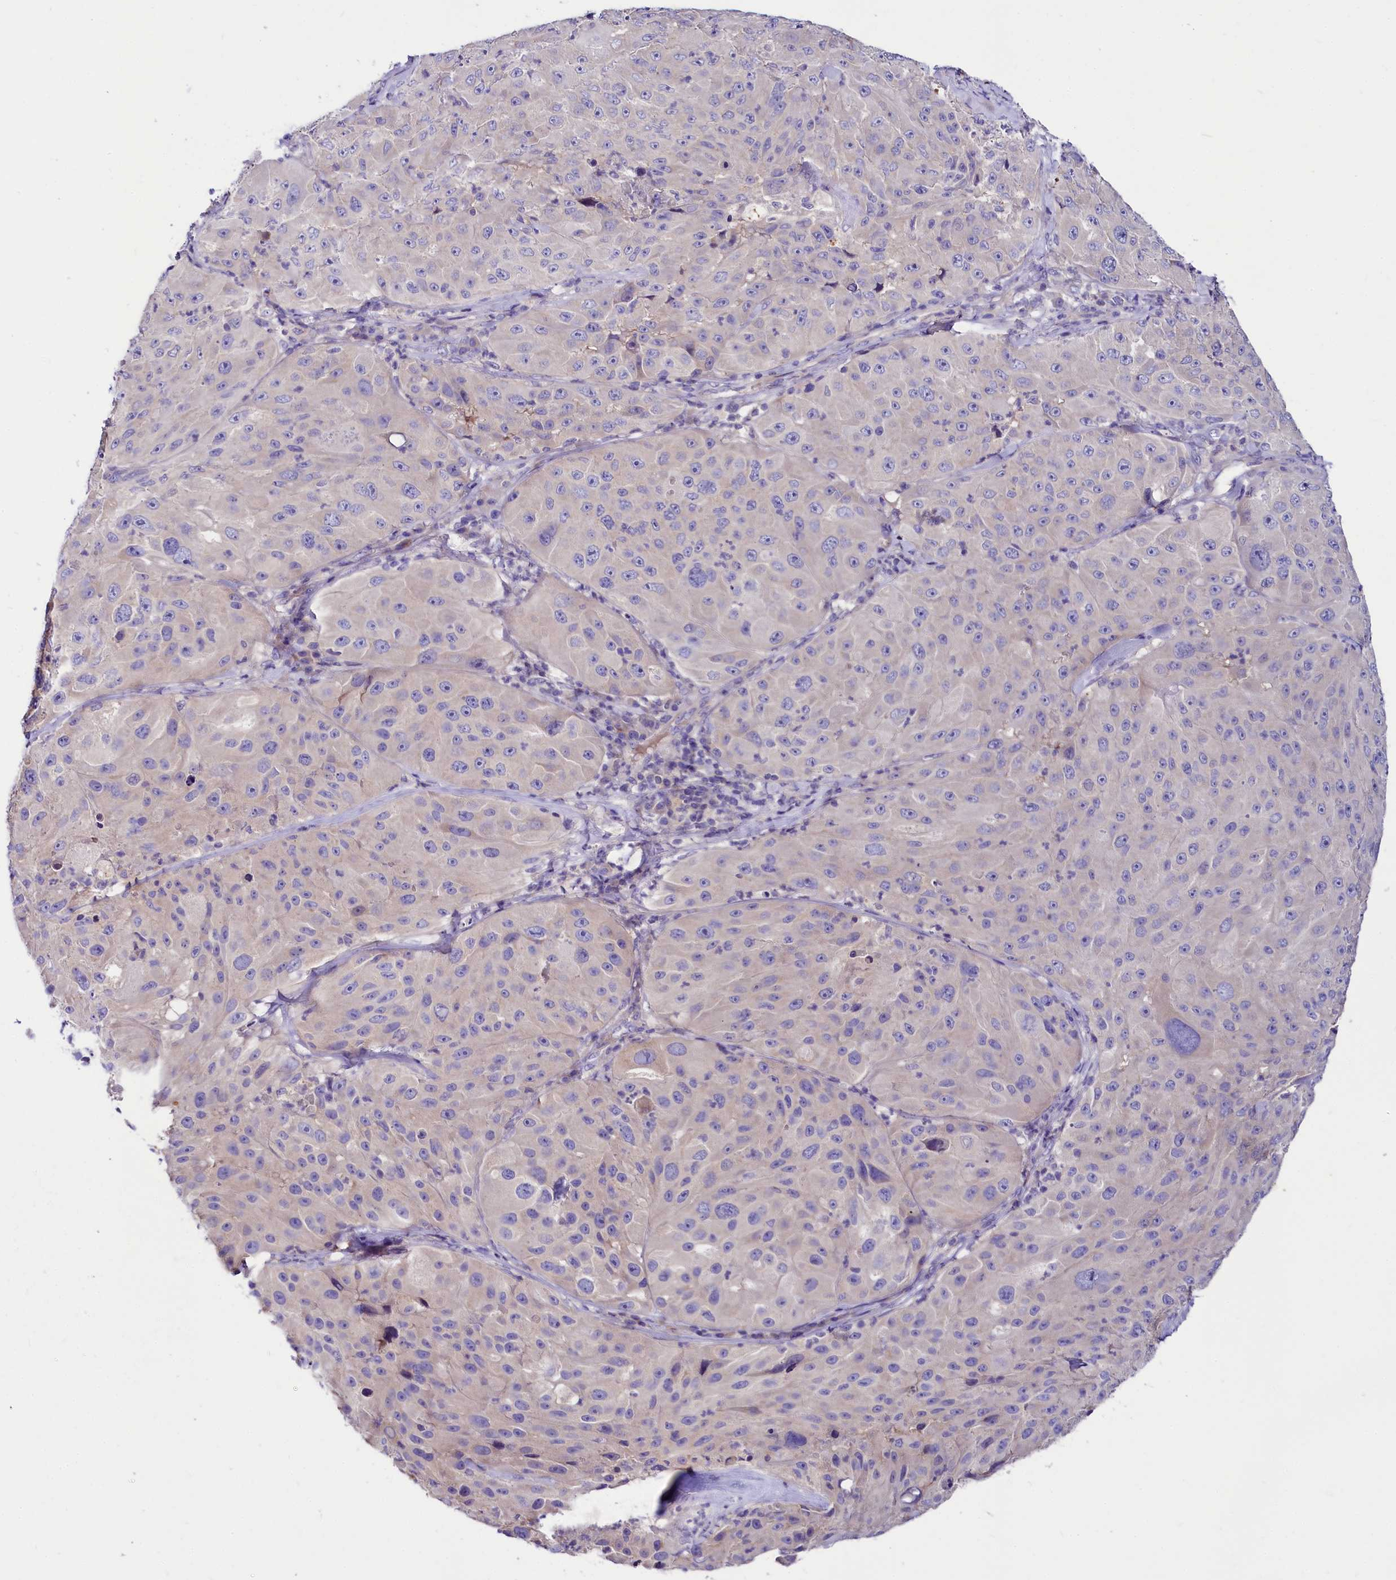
{"staining": {"intensity": "negative", "quantity": "none", "location": "none"}, "tissue": "melanoma", "cell_type": "Tumor cells", "image_type": "cancer", "snomed": [{"axis": "morphology", "description": "Malignant melanoma, Metastatic site"}, {"axis": "topography", "description": "Lymph node"}], "caption": "There is no significant expression in tumor cells of melanoma.", "gene": "ABHD5", "patient": {"sex": "male", "age": 62}}